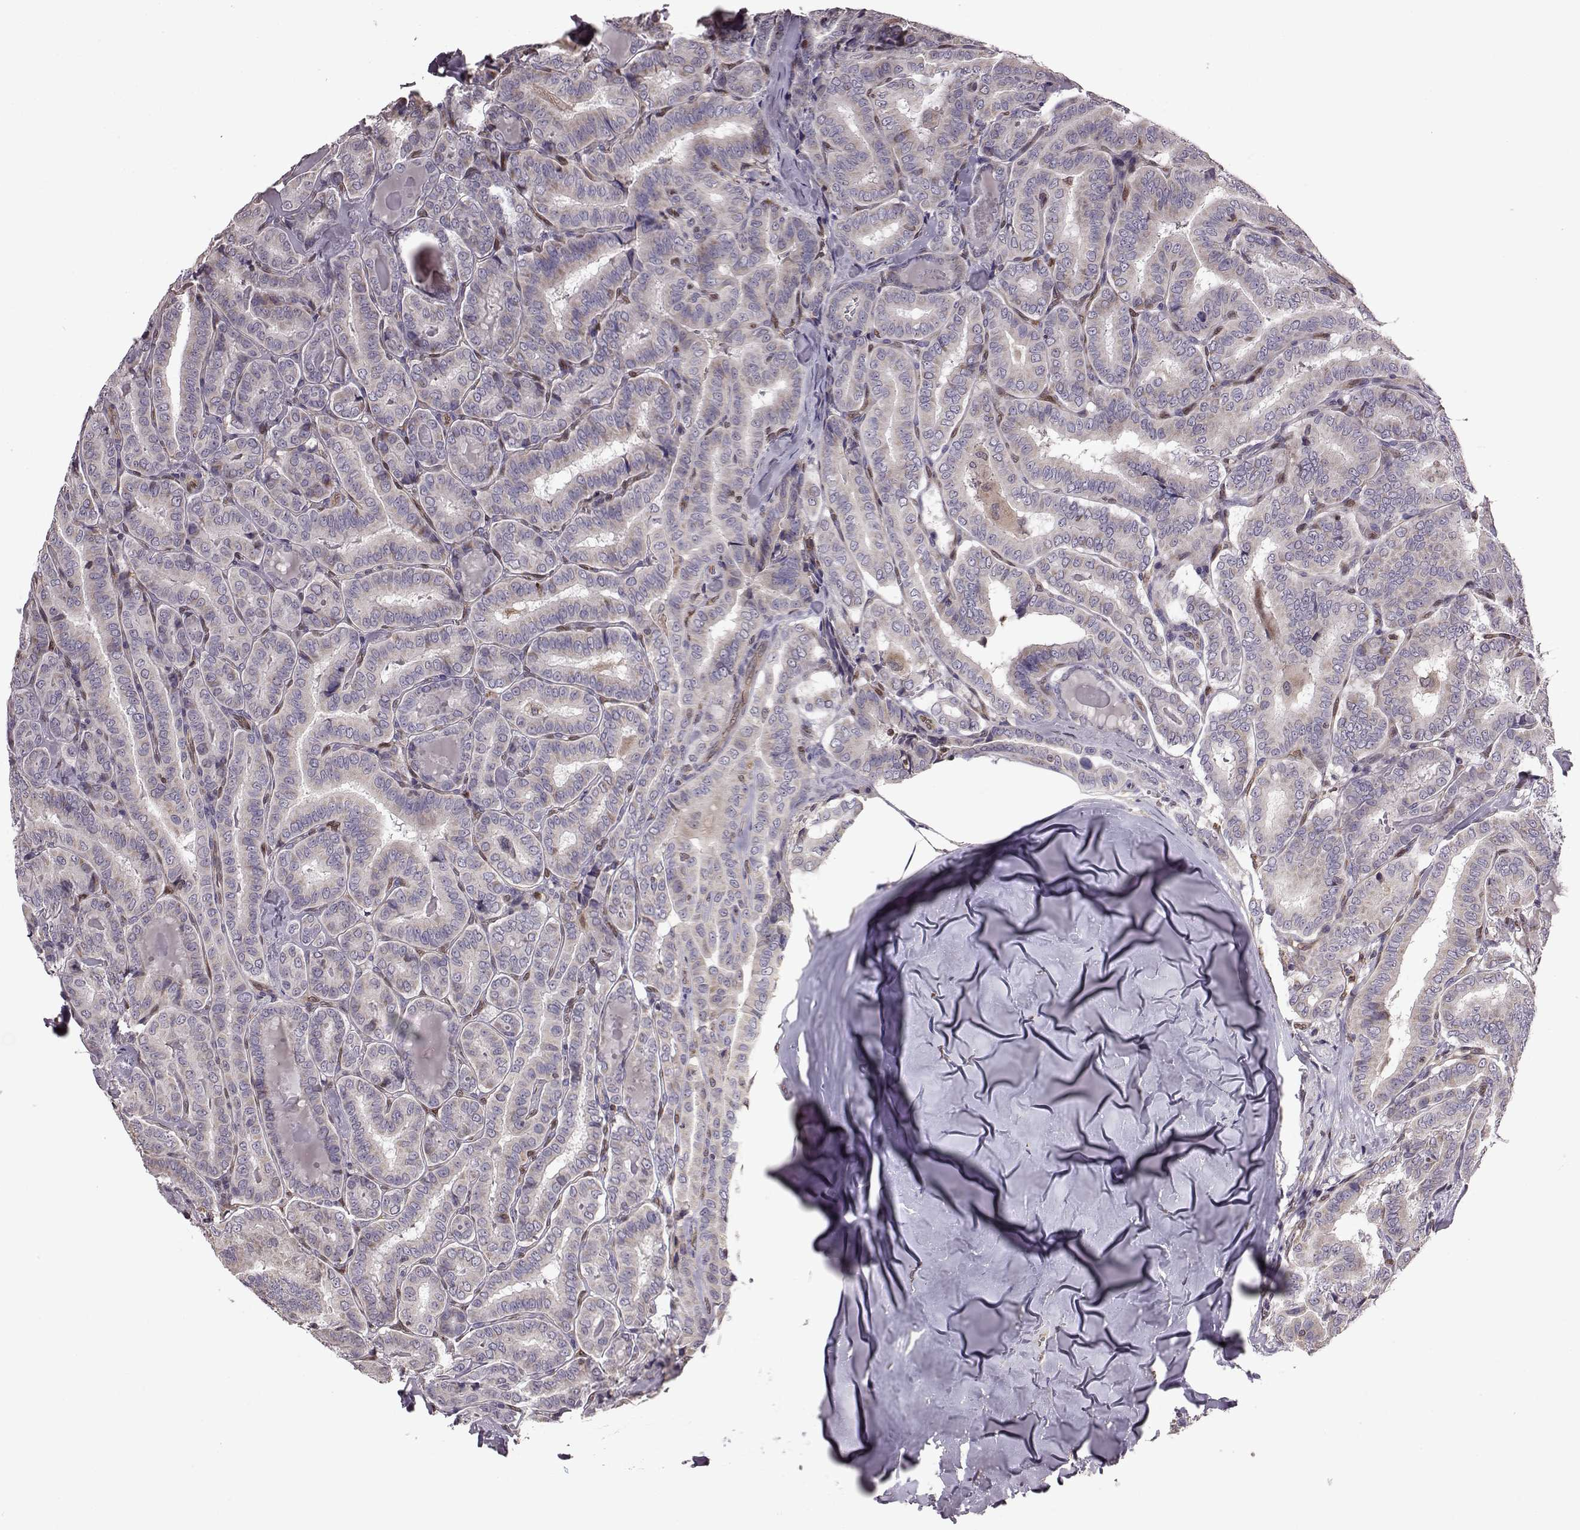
{"staining": {"intensity": "negative", "quantity": "none", "location": "none"}, "tissue": "thyroid cancer", "cell_type": "Tumor cells", "image_type": "cancer", "snomed": [{"axis": "morphology", "description": "Papillary adenocarcinoma, NOS"}, {"axis": "morphology", "description": "Papillary adenoma metastatic"}, {"axis": "topography", "description": "Thyroid gland"}], "caption": "Thyroid cancer stained for a protein using IHC shows no staining tumor cells.", "gene": "CDC42SE1", "patient": {"sex": "female", "age": 50}}